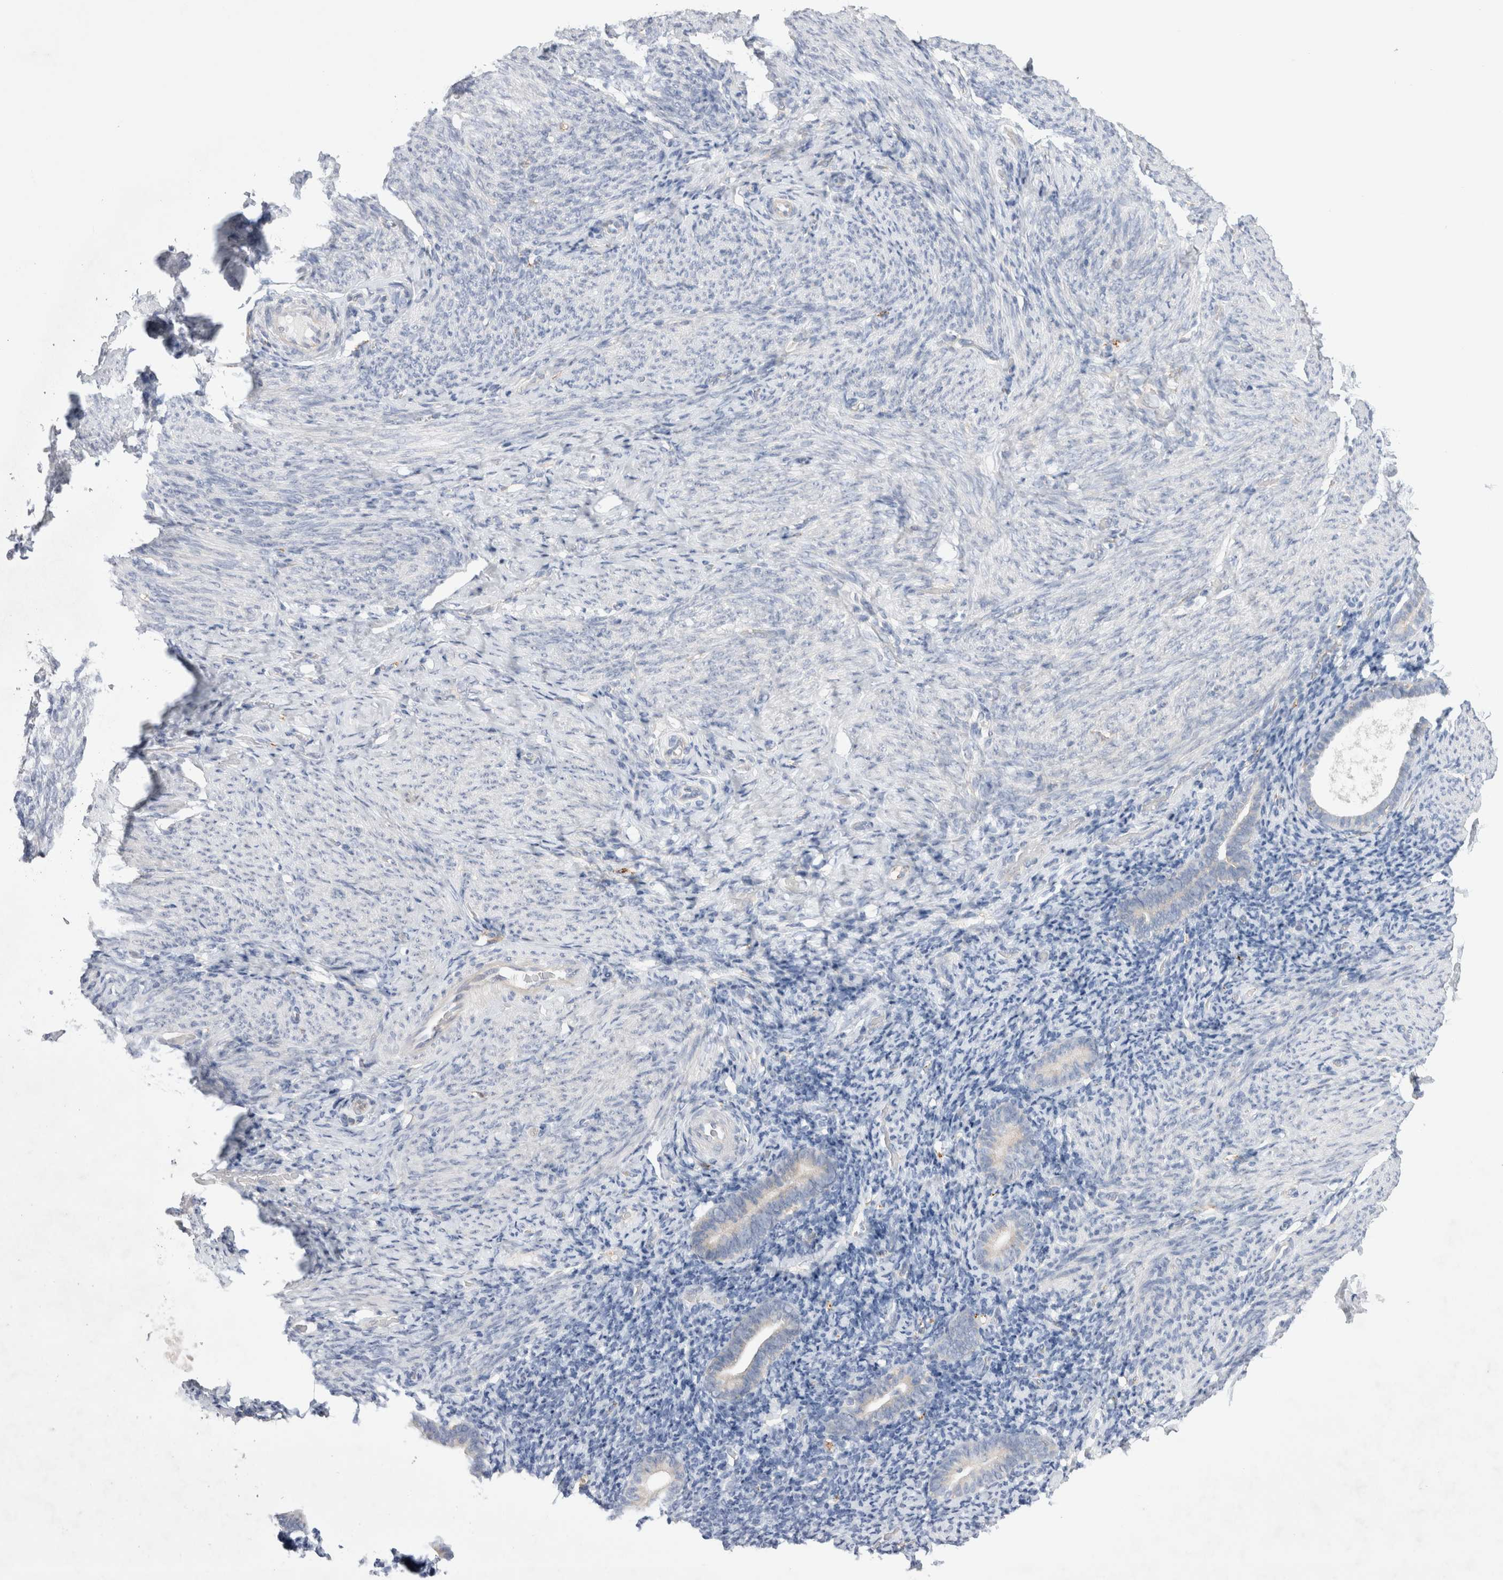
{"staining": {"intensity": "negative", "quantity": "none", "location": "none"}, "tissue": "endometrium", "cell_type": "Cells in endometrial stroma", "image_type": "normal", "snomed": [{"axis": "morphology", "description": "Normal tissue, NOS"}, {"axis": "topography", "description": "Endometrium"}], "caption": "A high-resolution image shows immunohistochemistry (IHC) staining of unremarkable endometrium, which displays no significant staining in cells in endometrial stroma. (DAB immunohistochemistry (IHC) visualized using brightfield microscopy, high magnification).", "gene": "RBM12B", "patient": {"sex": "female", "age": 51}}